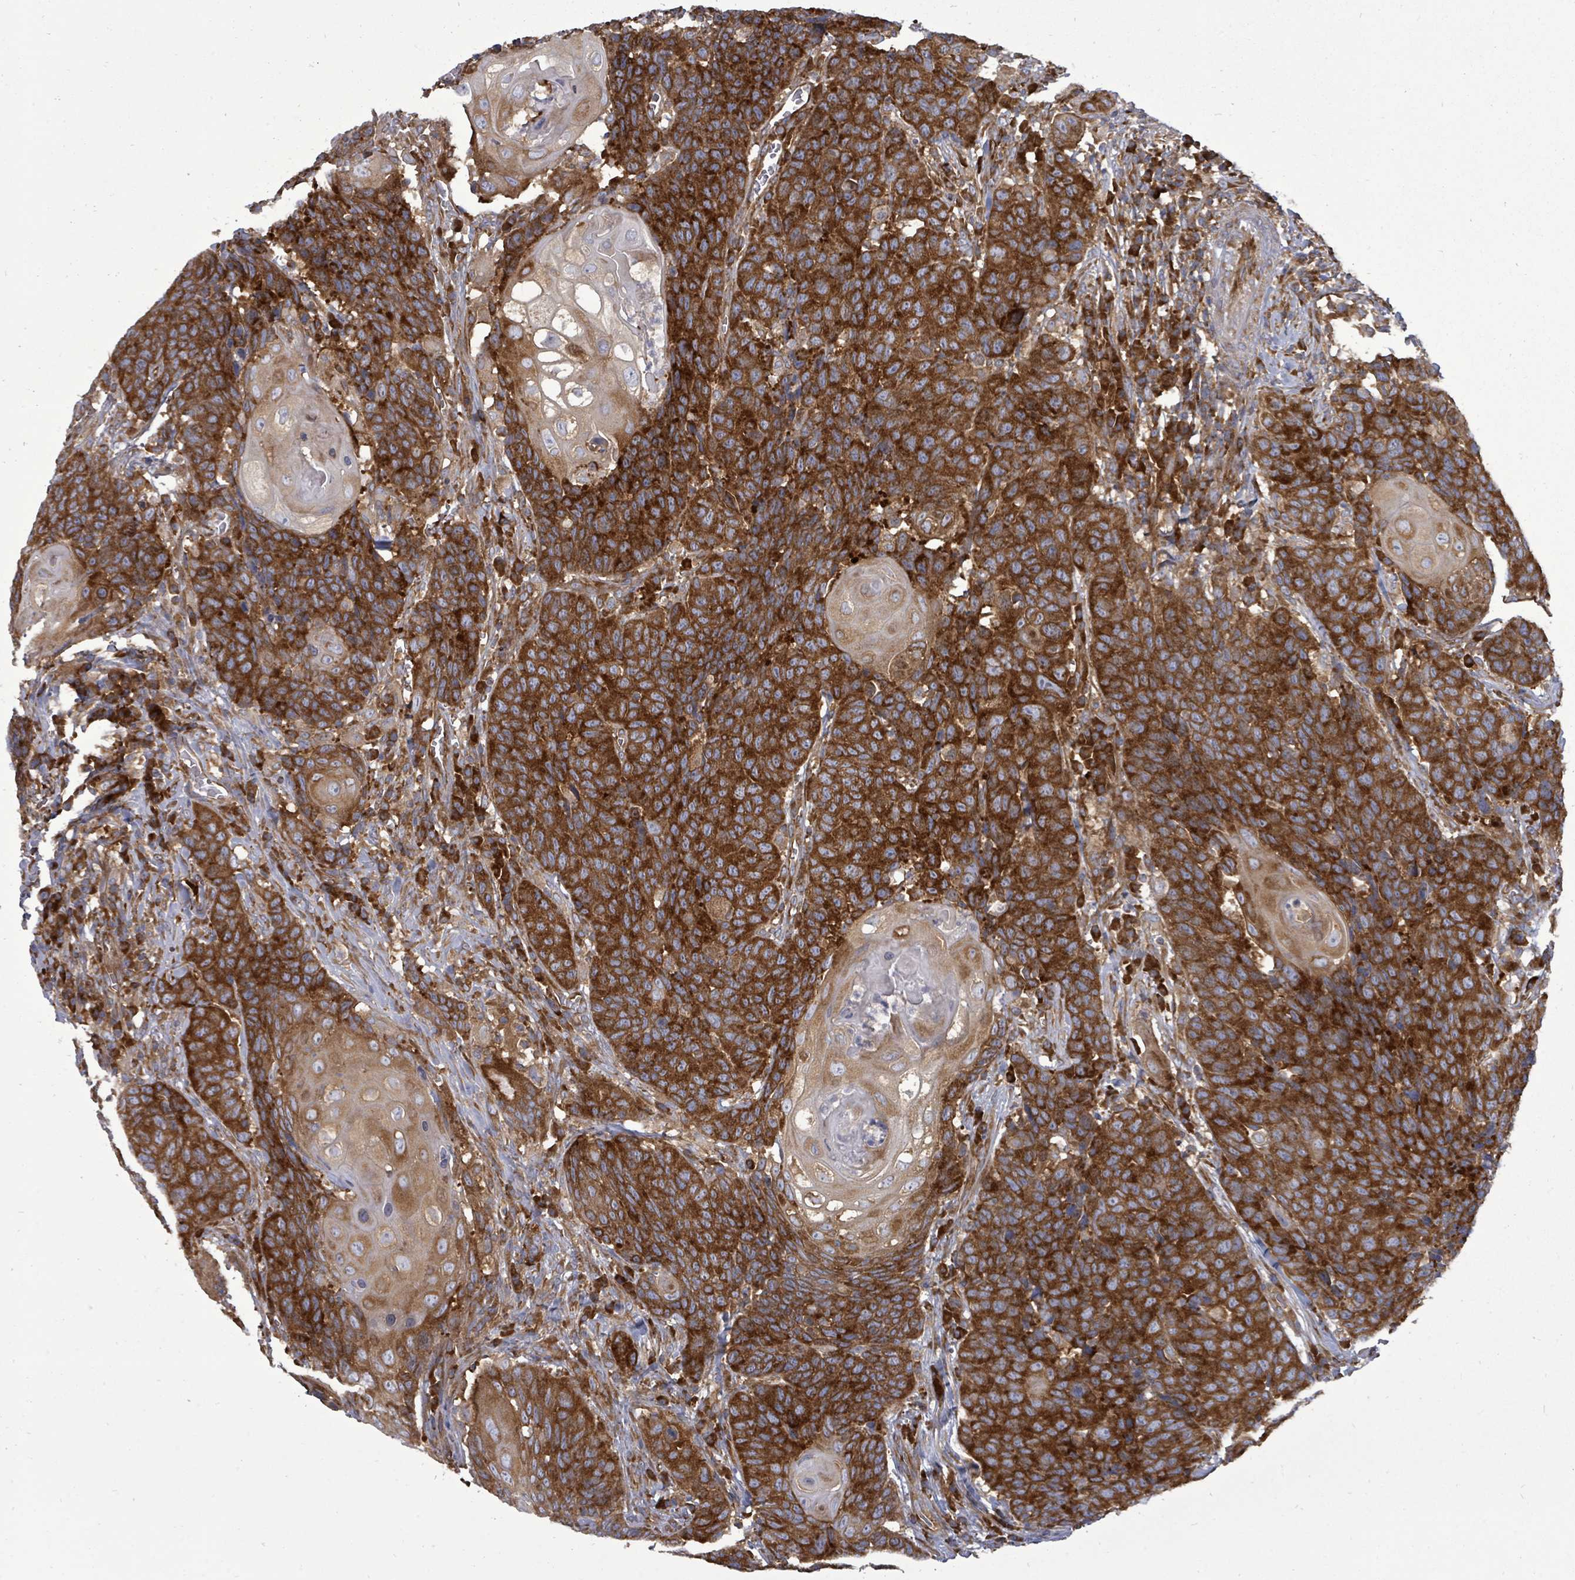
{"staining": {"intensity": "strong", "quantity": ">75%", "location": "cytoplasmic/membranous"}, "tissue": "head and neck cancer", "cell_type": "Tumor cells", "image_type": "cancer", "snomed": [{"axis": "morphology", "description": "Squamous cell carcinoma, NOS"}, {"axis": "topography", "description": "Head-Neck"}], "caption": "Human head and neck cancer (squamous cell carcinoma) stained with a brown dye demonstrates strong cytoplasmic/membranous positive positivity in about >75% of tumor cells.", "gene": "EIF3C", "patient": {"sex": "male", "age": 66}}